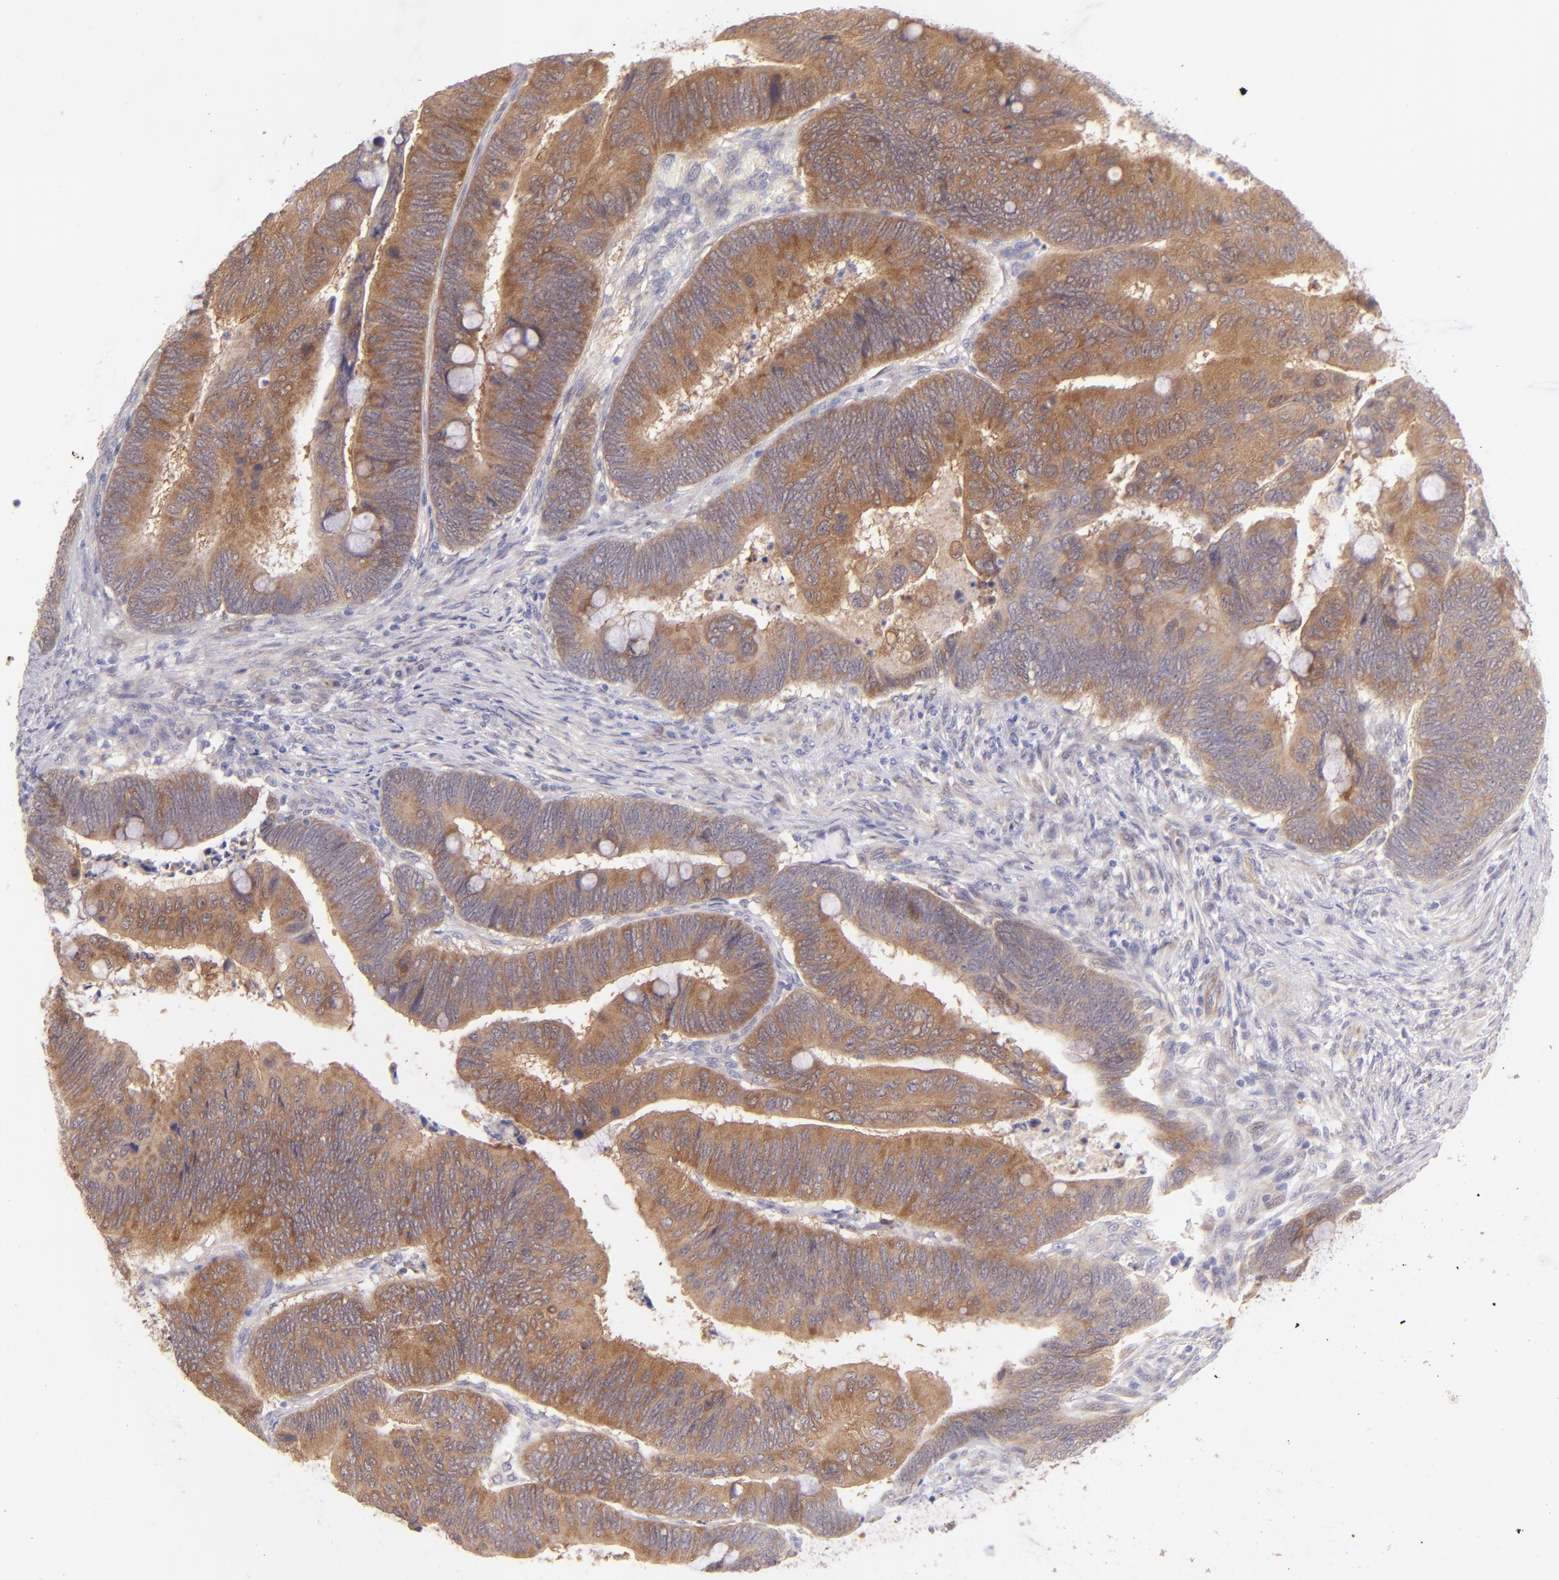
{"staining": {"intensity": "moderate", "quantity": ">75%", "location": "cytoplasmic/membranous"}, "tissue": "colorectal cancer", "cell_type": "Tumor cells", "image_type": "cancer", "snomed": [{"axis": "morphology", "description": "Normal tissue, NOS"}, {"axis": "morphology", "description": "Adenocarcinoma, NOS"}, {"axis": "topography", "description": "Rectum"}], "caption": "Immunohistochemistry (IHC) (DAB (3,3'-diaminobenzidine)) staining of human colorectal cancer (adenocarcinoma) demonstrates moderate cytoplasmic/membranous protein staining in about >75% of tumor cells. (DAB = brown stain, brightfield microscopy at high magnification).", "gene": "SH2D4A", "patient": {"sex": "male", "age": 92}}